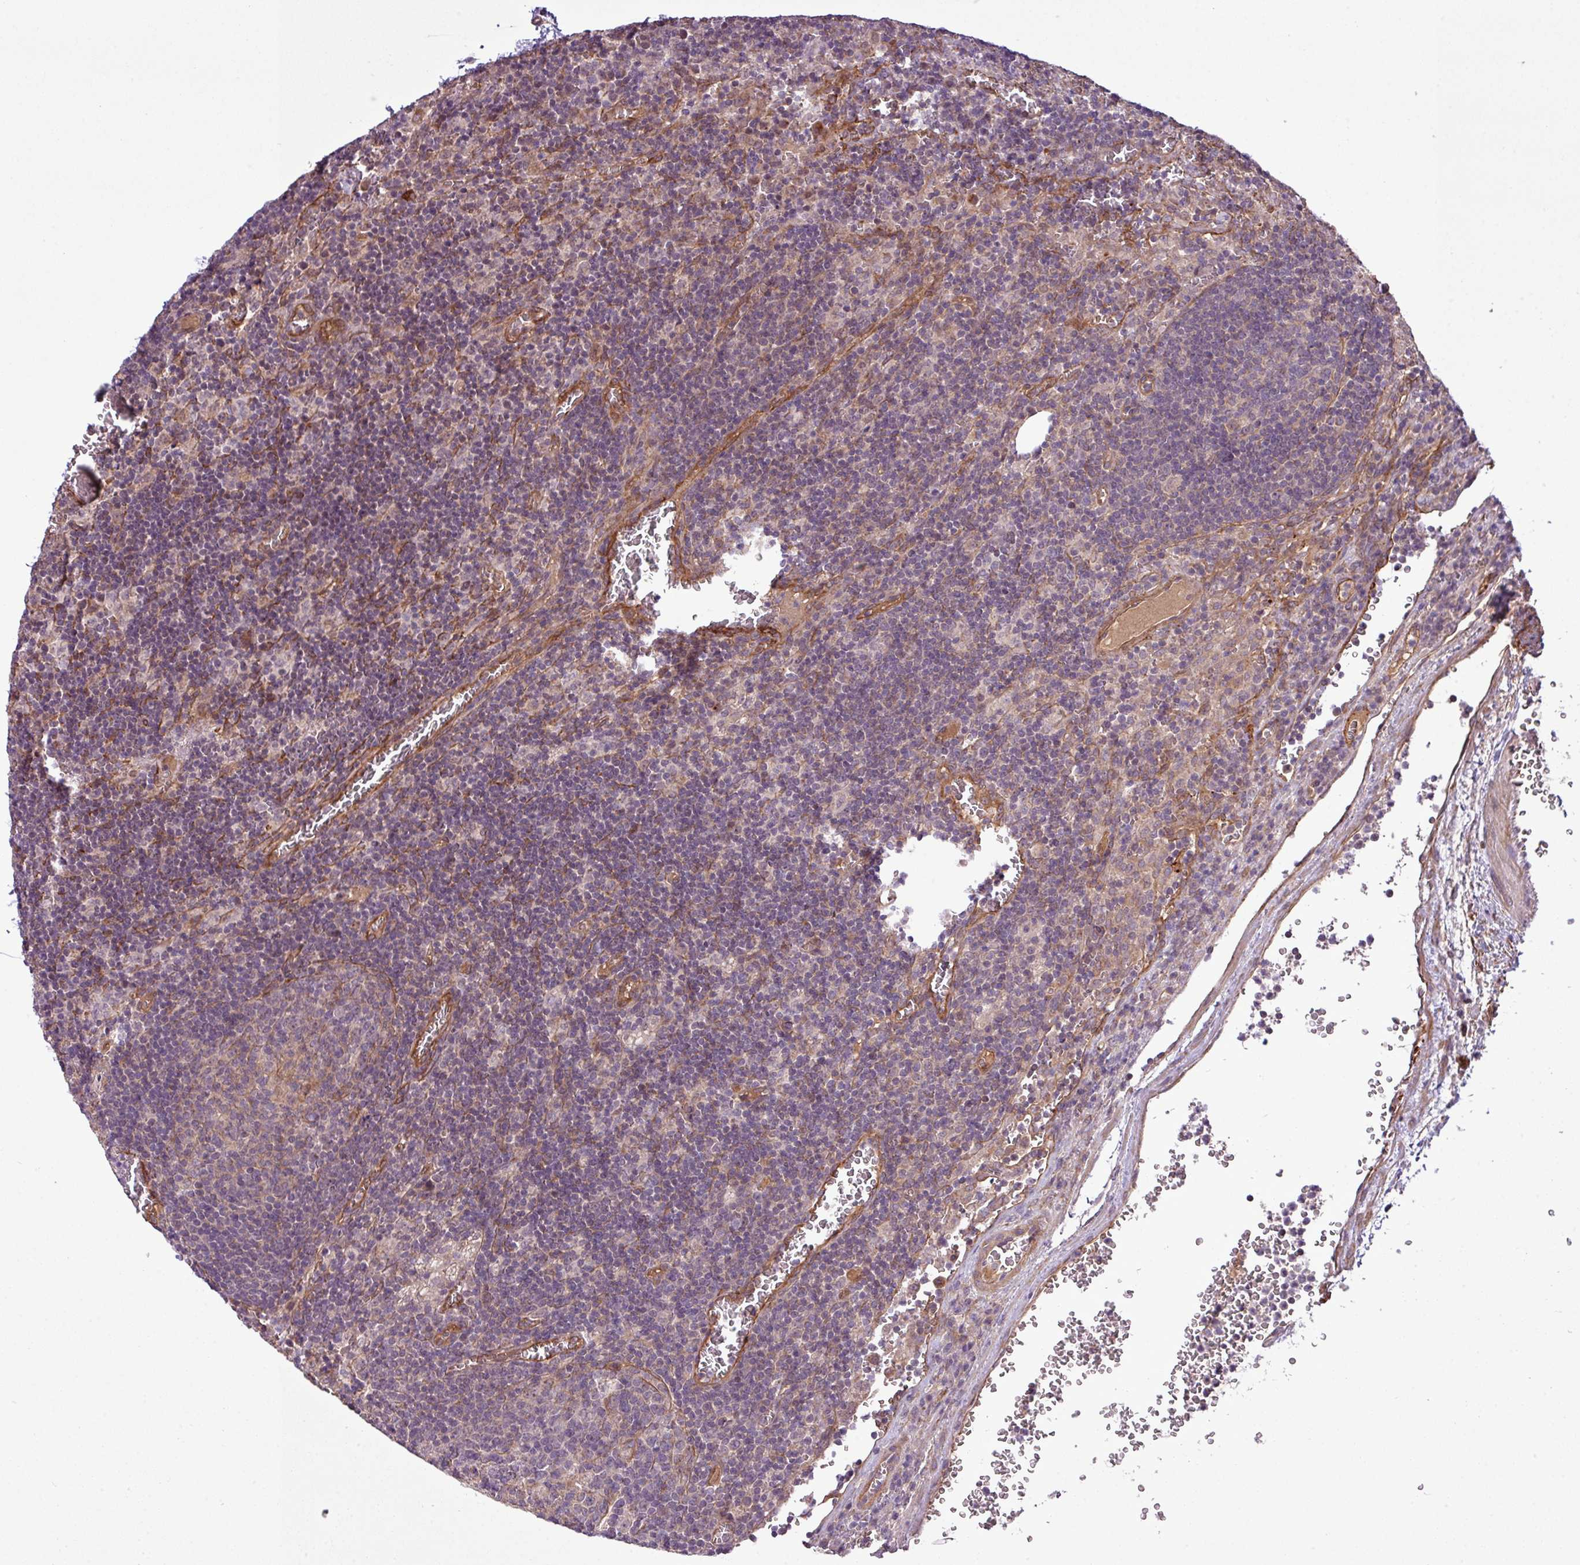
{"staining": {"intensity": "weak", "quantity": "25%-75%", "location": "cytoplasmic/membranous"}, "tissue": "lymph node", "cell_type": "Germinal center cells", "image_type": "normal", "snomed": [{"axis": "morphology", "description": "Normal tissue, NOS"}, {"axis": "topography", "description": "Lymph node"}], "caption": "The immunohistochemical stain highlights weak cytoplasmic/membranous expression in germinal center cells of normal lymph node.", "gene": "XIAP", "patient": {"sex": "male", "age": 50}}